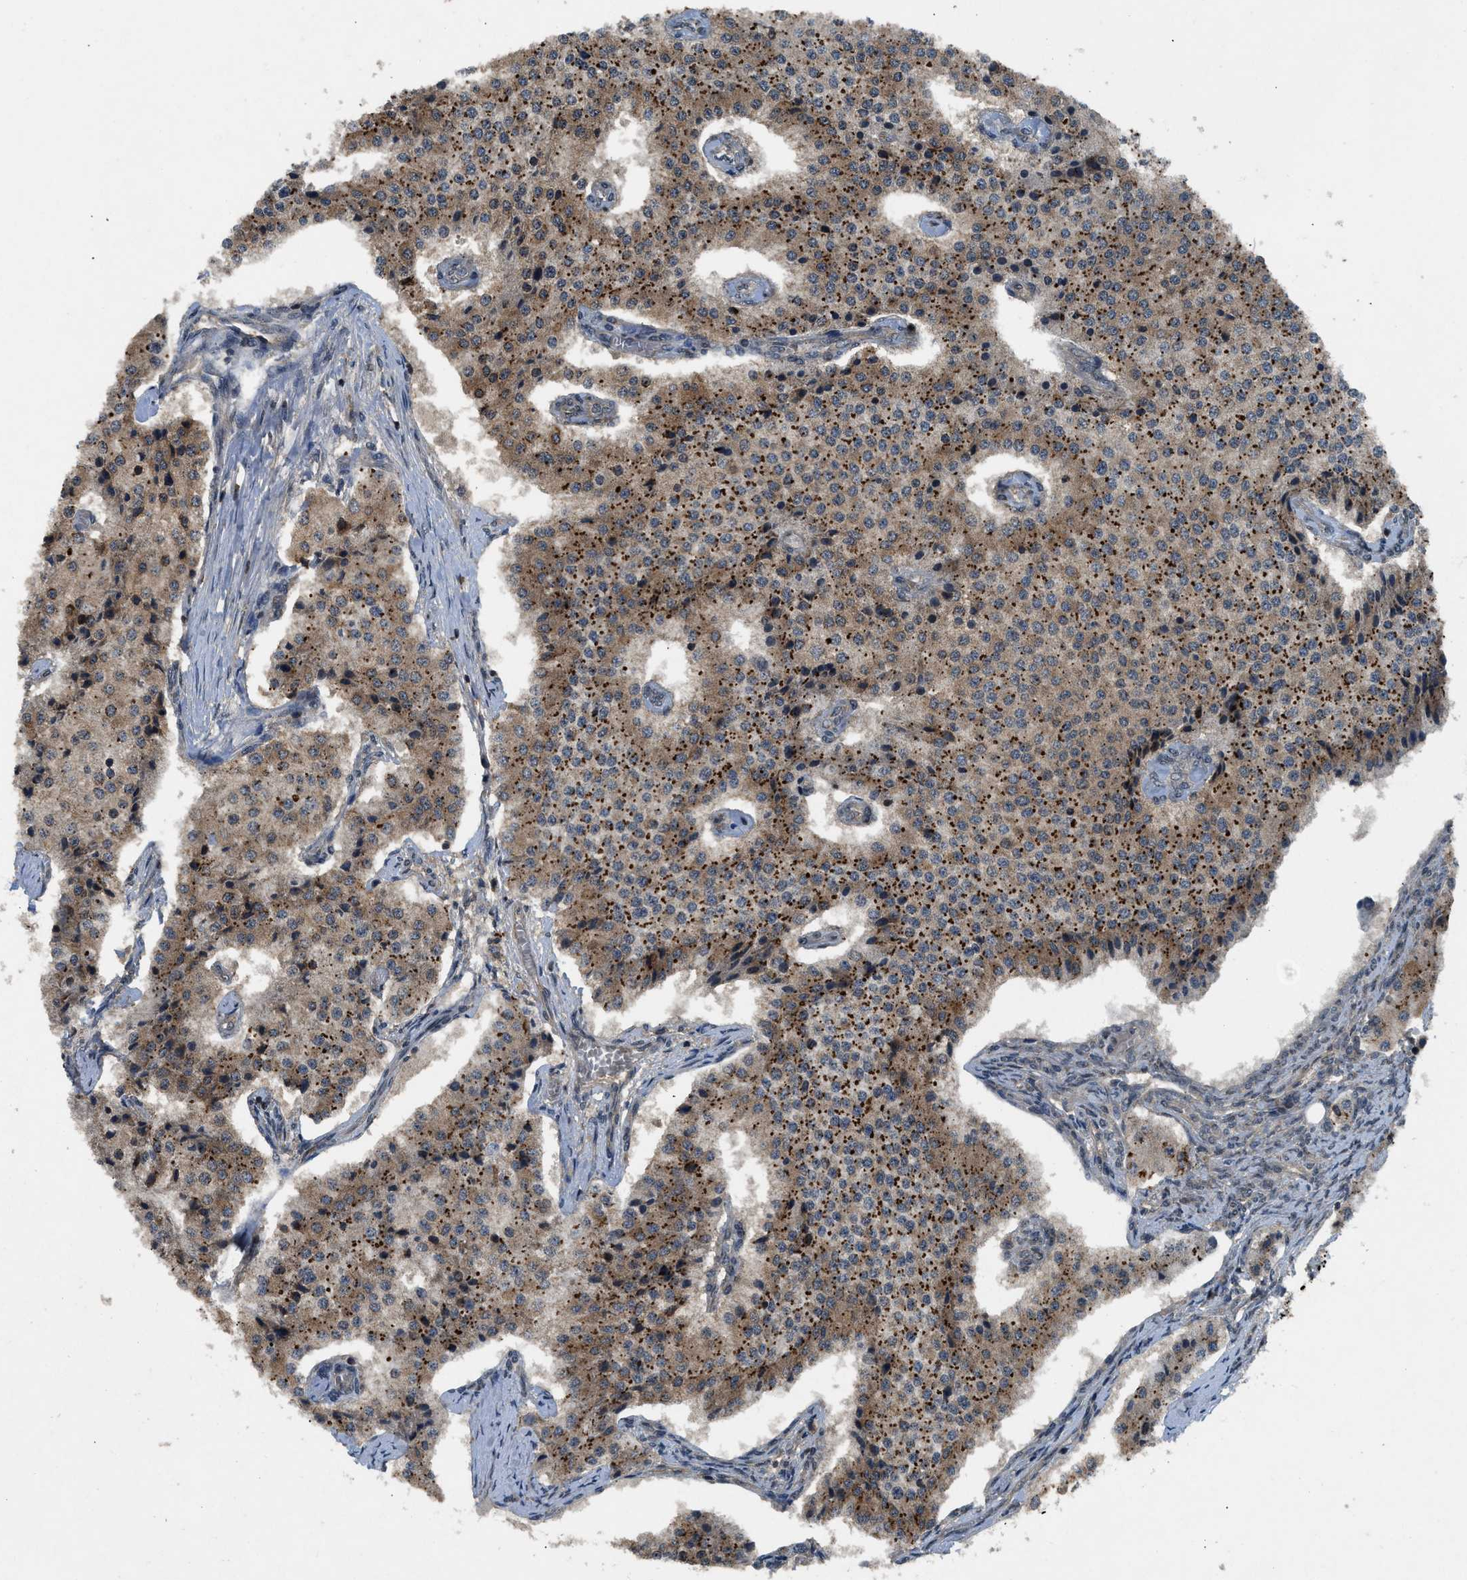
{"staining": {"intensity": "moderate", "quantity": ">75%", "location": "cytoplasmic/membranous"}, "tissue": "carcinoid", "cell_type": "Tumor cells", "image_type": "cancer", "snomed": [{"axis": "morphology", "description": "Carcinoid, malignant, NOS"}, {"axis": "topography", "description": "Colon"}], "caption": "A high-resolution micrograph shows IHC staining of malignant carcinoid, which reveals moderate cytoplasmic/membranous positivity in about >75% of tumor cells.", "gene": "RPS6KB1", "patient": {"sex": "female", "age": 52}}